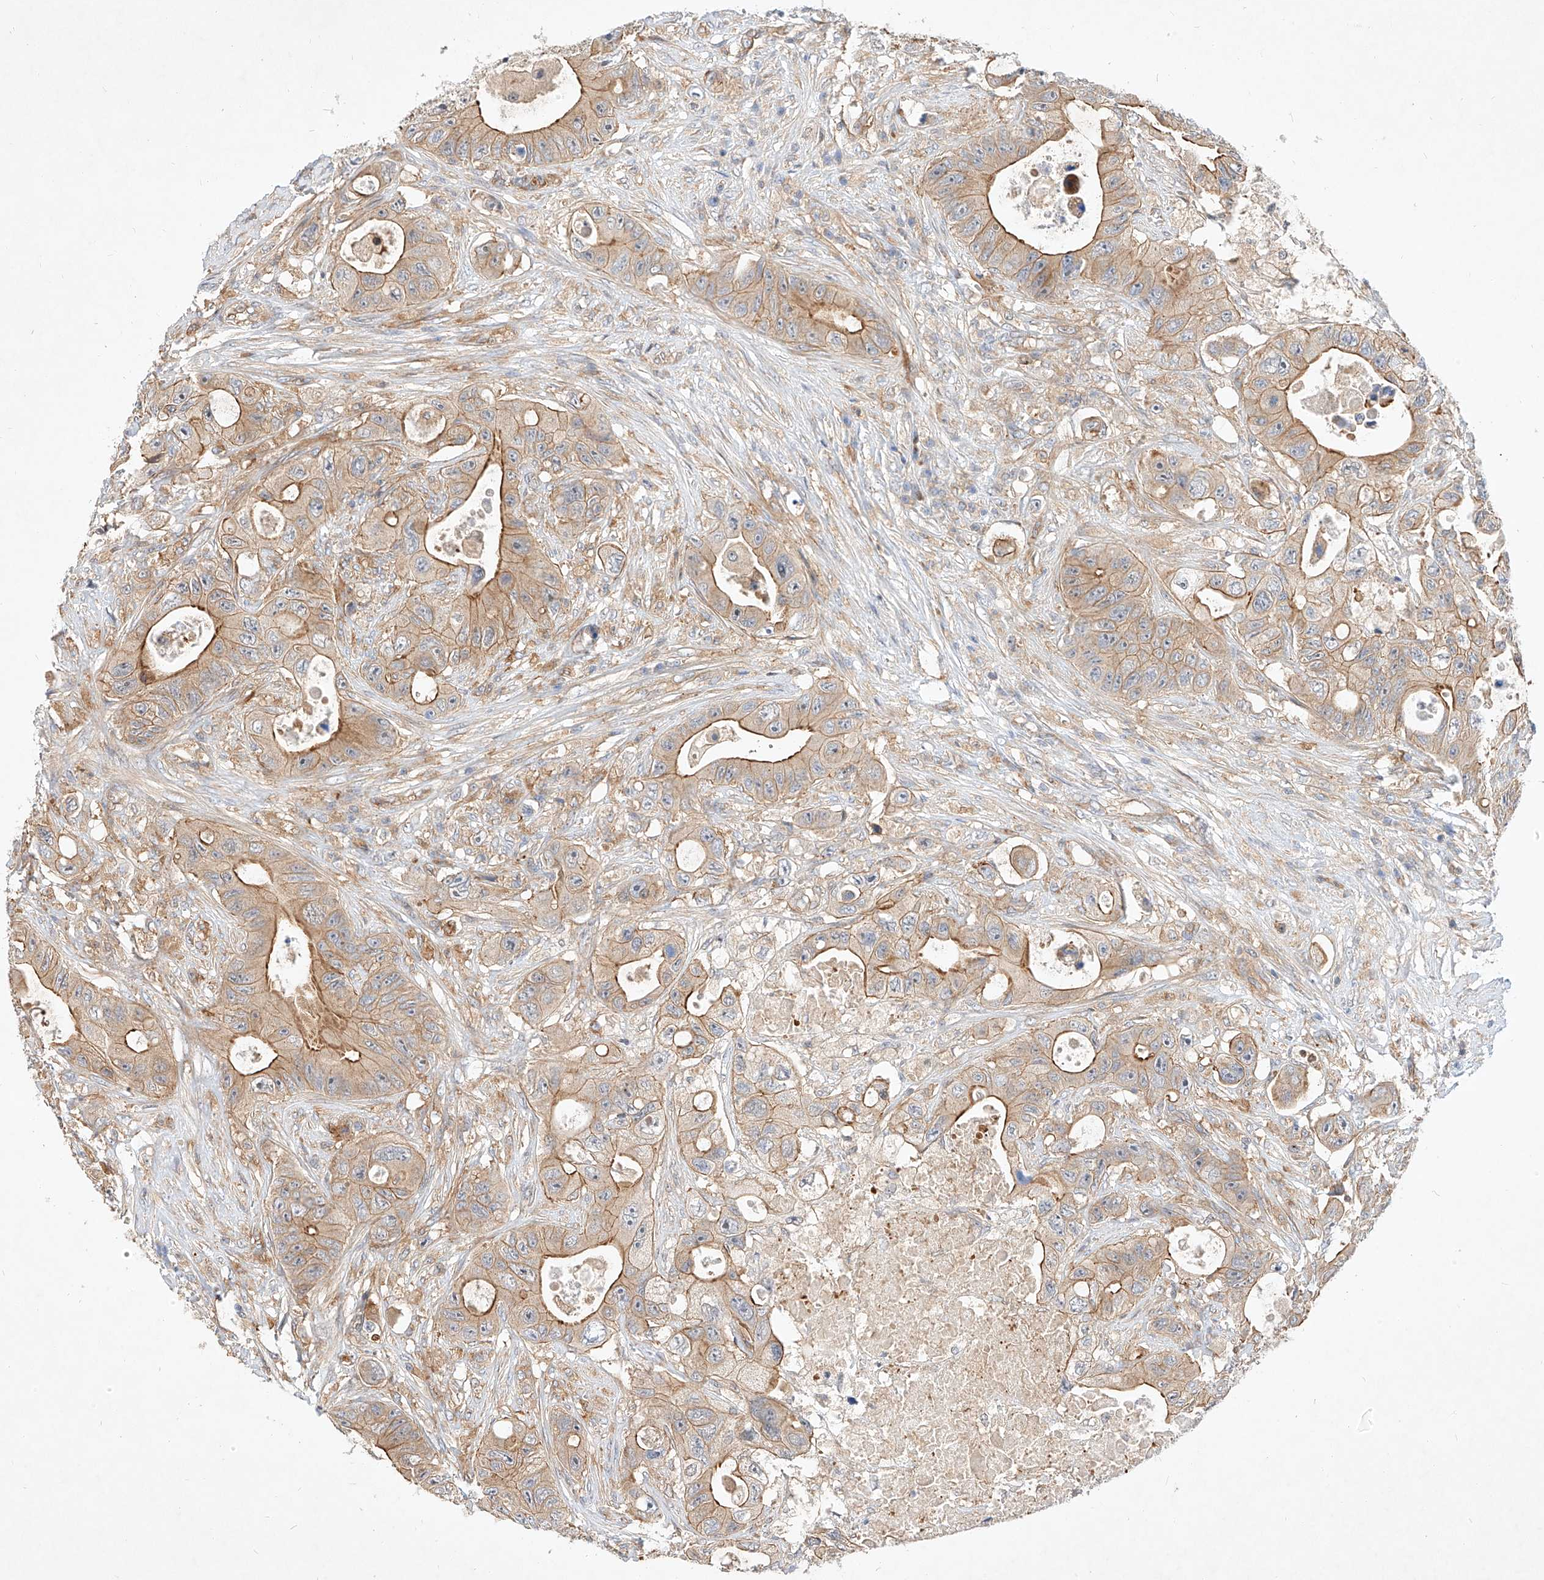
{"staining": {"intensity": "moderate", "quantity": ">75%", "location": "cytoplasmic/membranous"}, "tissue": "colorectal cancer", "cell_type": "Tumor cells", "image_type": "cancer", "snomed": [{"axis": "morphology", "description": "Adenocarcinoma, NOS"}, {"axis": "topography", "description": "Colon"}], "caption": "Immunohistochemistry (IHC) (DAB (3,3'-diaminobenzidine)) staining of human adenocarcinoma (colorectal) displays moderate cytoplasmic/membranous protein positivity in approximately >75% of tumor cells.", "gene": "NFAM1", "patient": {"sex": "female", "age": 46}}